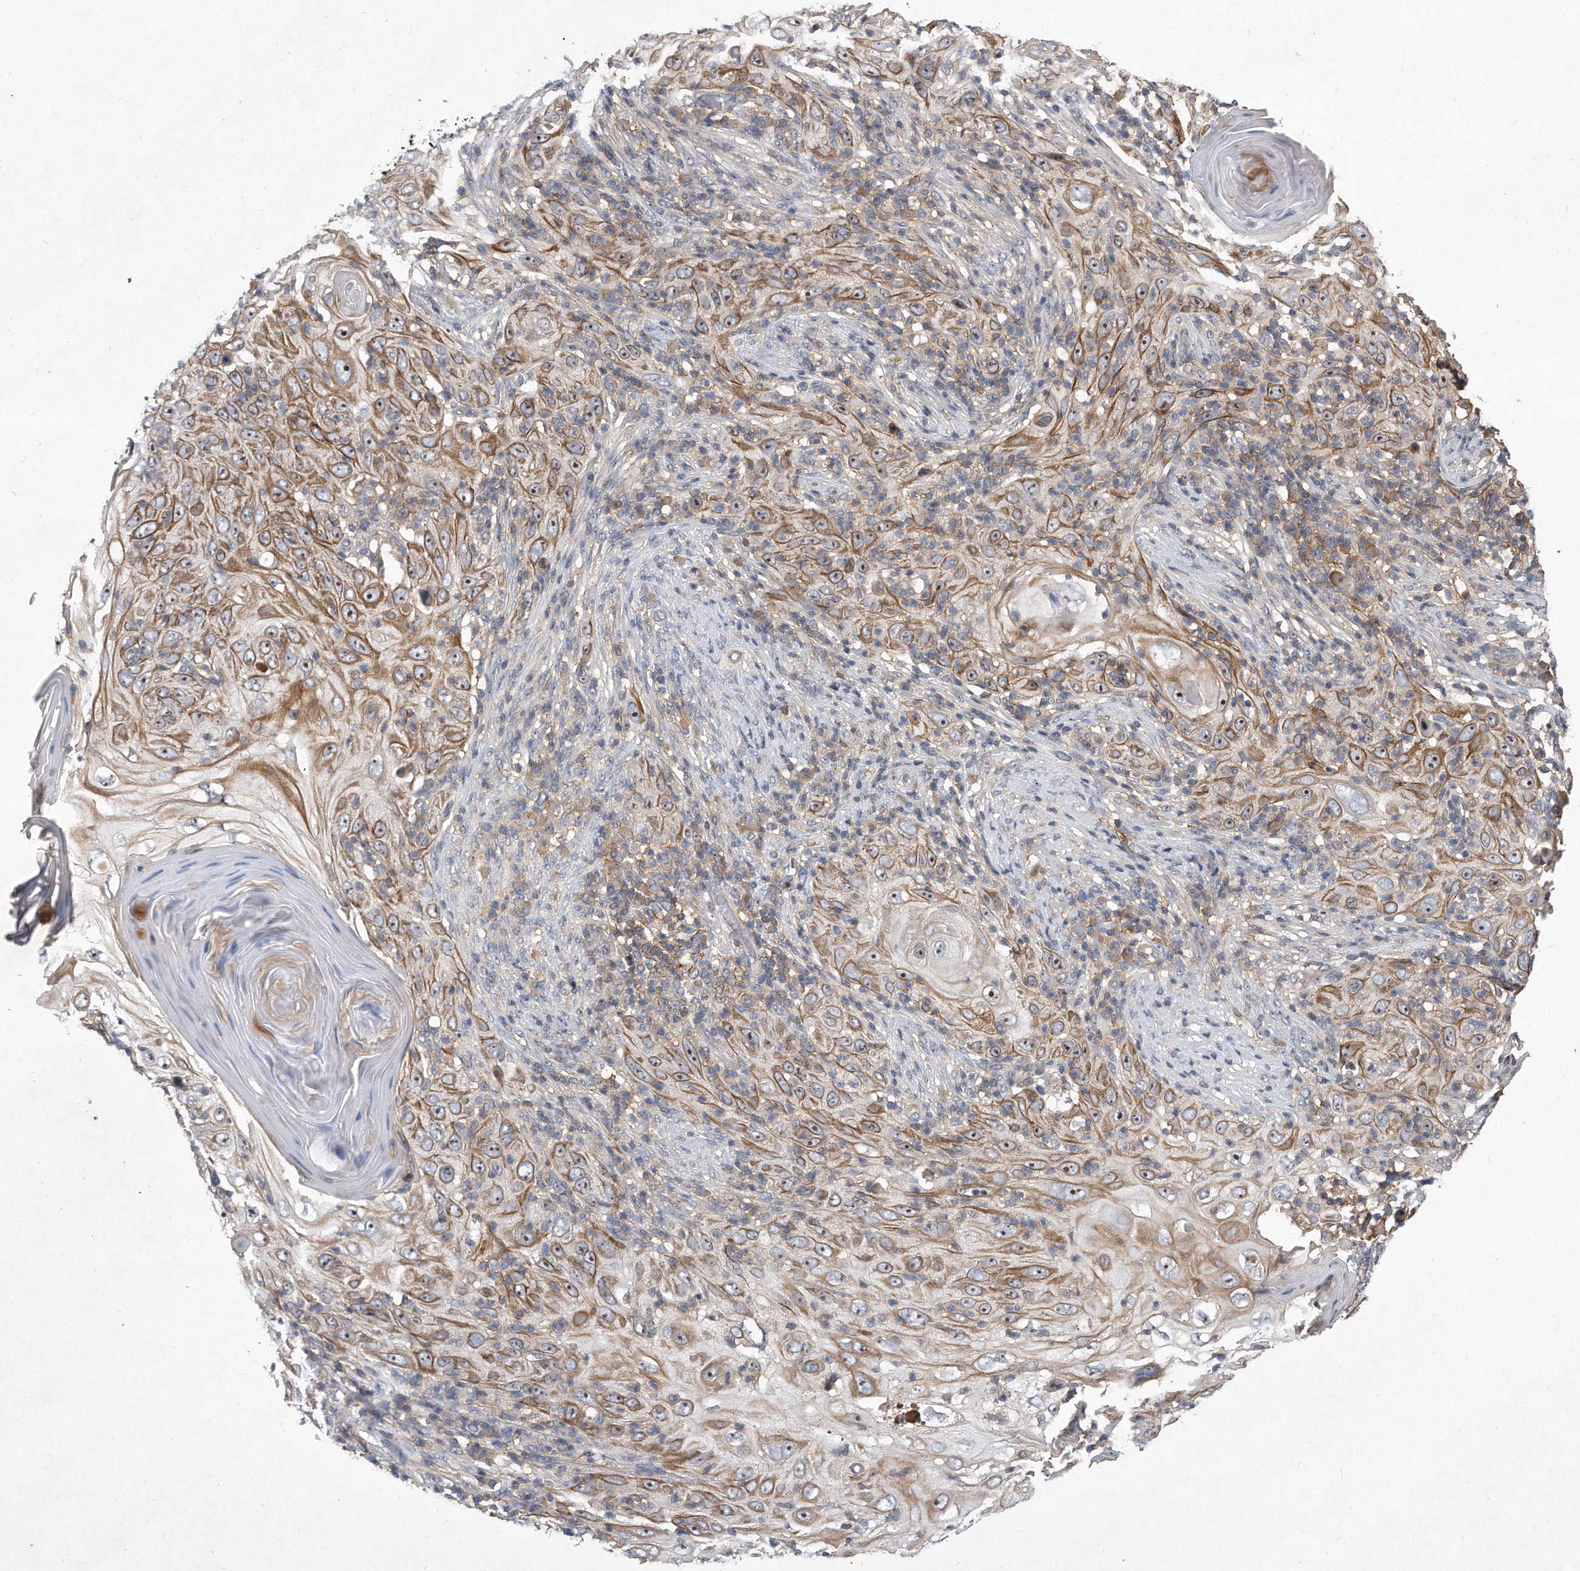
{"staining": {"intensity": "moderate", "quantity": ">75%", "location": "cytoplasmic/membranous,nuclear"}, "tissue": "skin cancer", "cell_type": "Tumor cells", "image_type": "cancer", "snomed": [{"axis": "morphology", "description": "Squamous cell carcinoma, NOS"}, {"axis": "topography", "description": "Skin"}], "caption": "Protein positivity by immunohistochemistry (IHC) reveals moderate cytoplasmic/membranous and nuclear staining in approximately >75% of tumor cells in skin cancer (squamous cell carcinoma).", "gene": "PGBD2", "patient": {"sex": "female", "age": 88}}